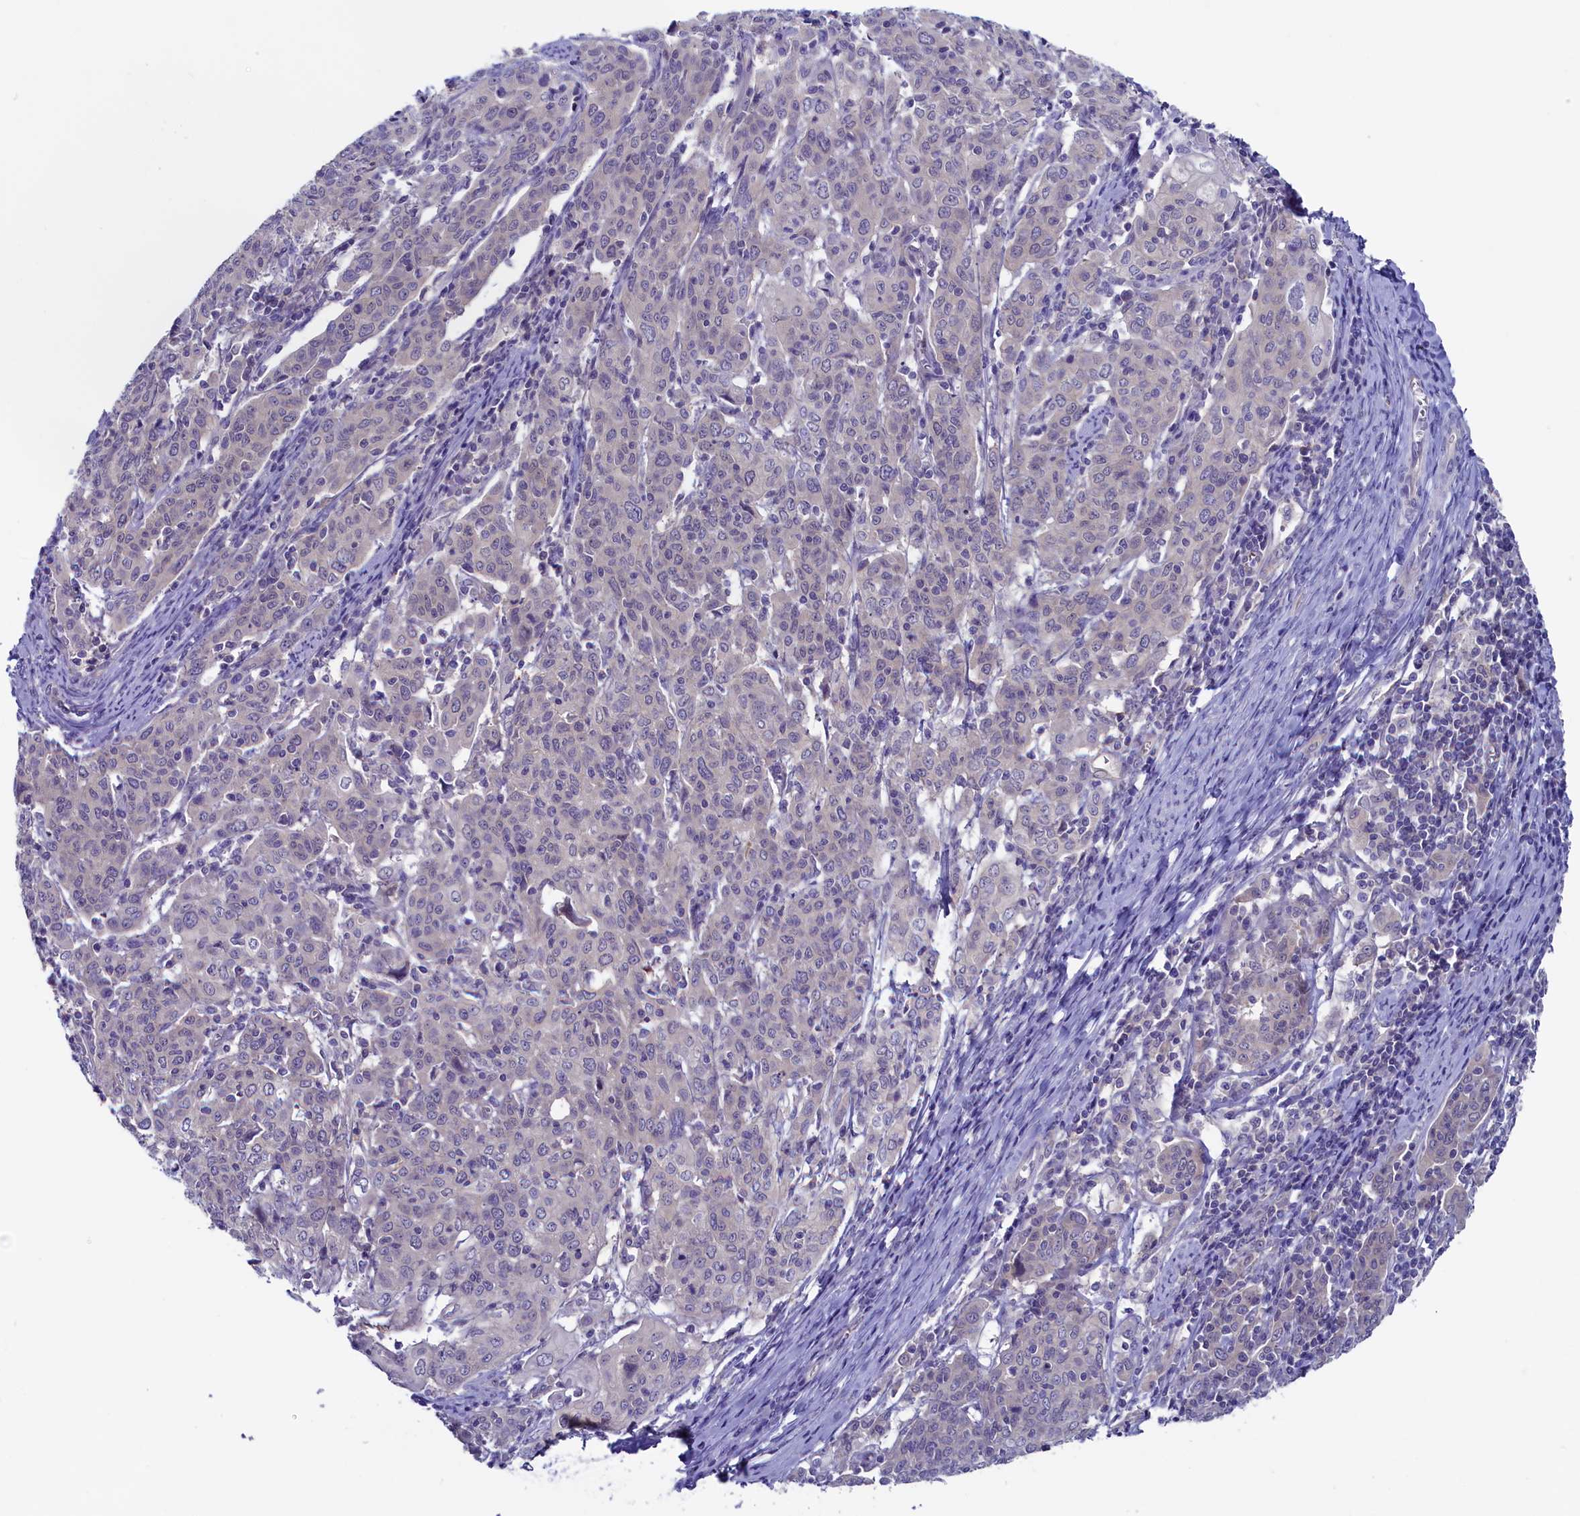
{"staining": {"intensity": "negative", "quantity": "none", "location": "none"}, "tissue": "cervical cancer", "cell_type": "Tumor cells", "image_type": "cancer", "snomed": [{"axis": "morphology", "description": "Squamous cell carcinoma, NOS"}, {"axis": "topography", "description": "Cervix"}], "caption": "Tumor cells show no significant protein positivity in cervical squamous cell carcinoma.", "gene": "CIAPIN1", "patient": {"sex": "female", "age": 67}}